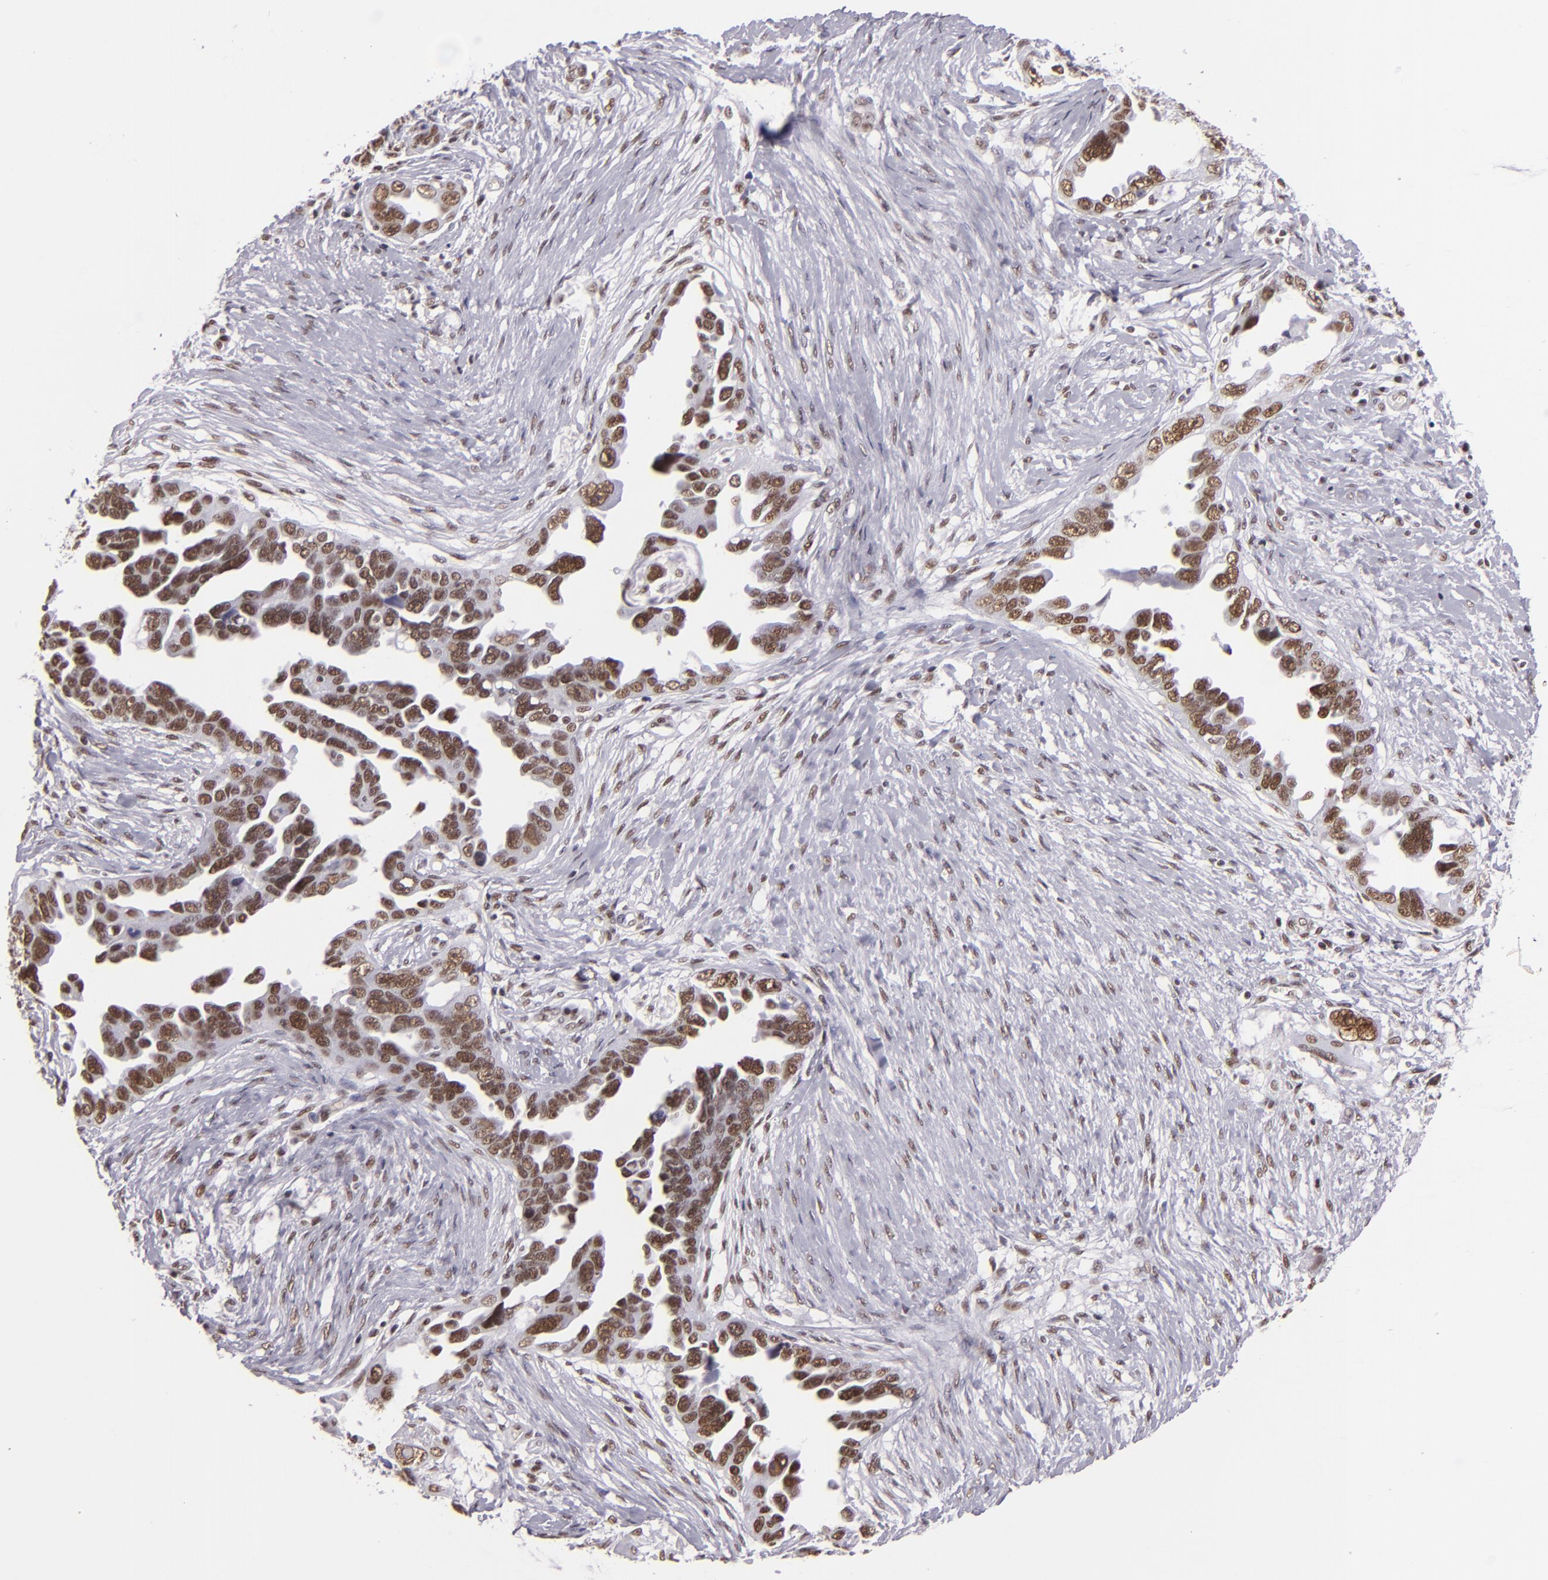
{"staining": {"intensity": "moderate", "quantity": ">75%", "location": "nuclear"}, "tissue": "ovarian cancer", "cell_type": "Tumor cells", "image_type": "cancer", "snomed": [{"axis": "morphology", "description": "Cystadenocarcinoma, serous, NOS"}, {"axis": "topography", "description": "Ovary"}], "caption": "Ovarian cancer (serous cystadenocarcinoma) tissue reveals moderate nuclear positivity in approximately >75% of tumor cells", "gene": "BRD8", "patient": {"sex": "female", "age": 63}}